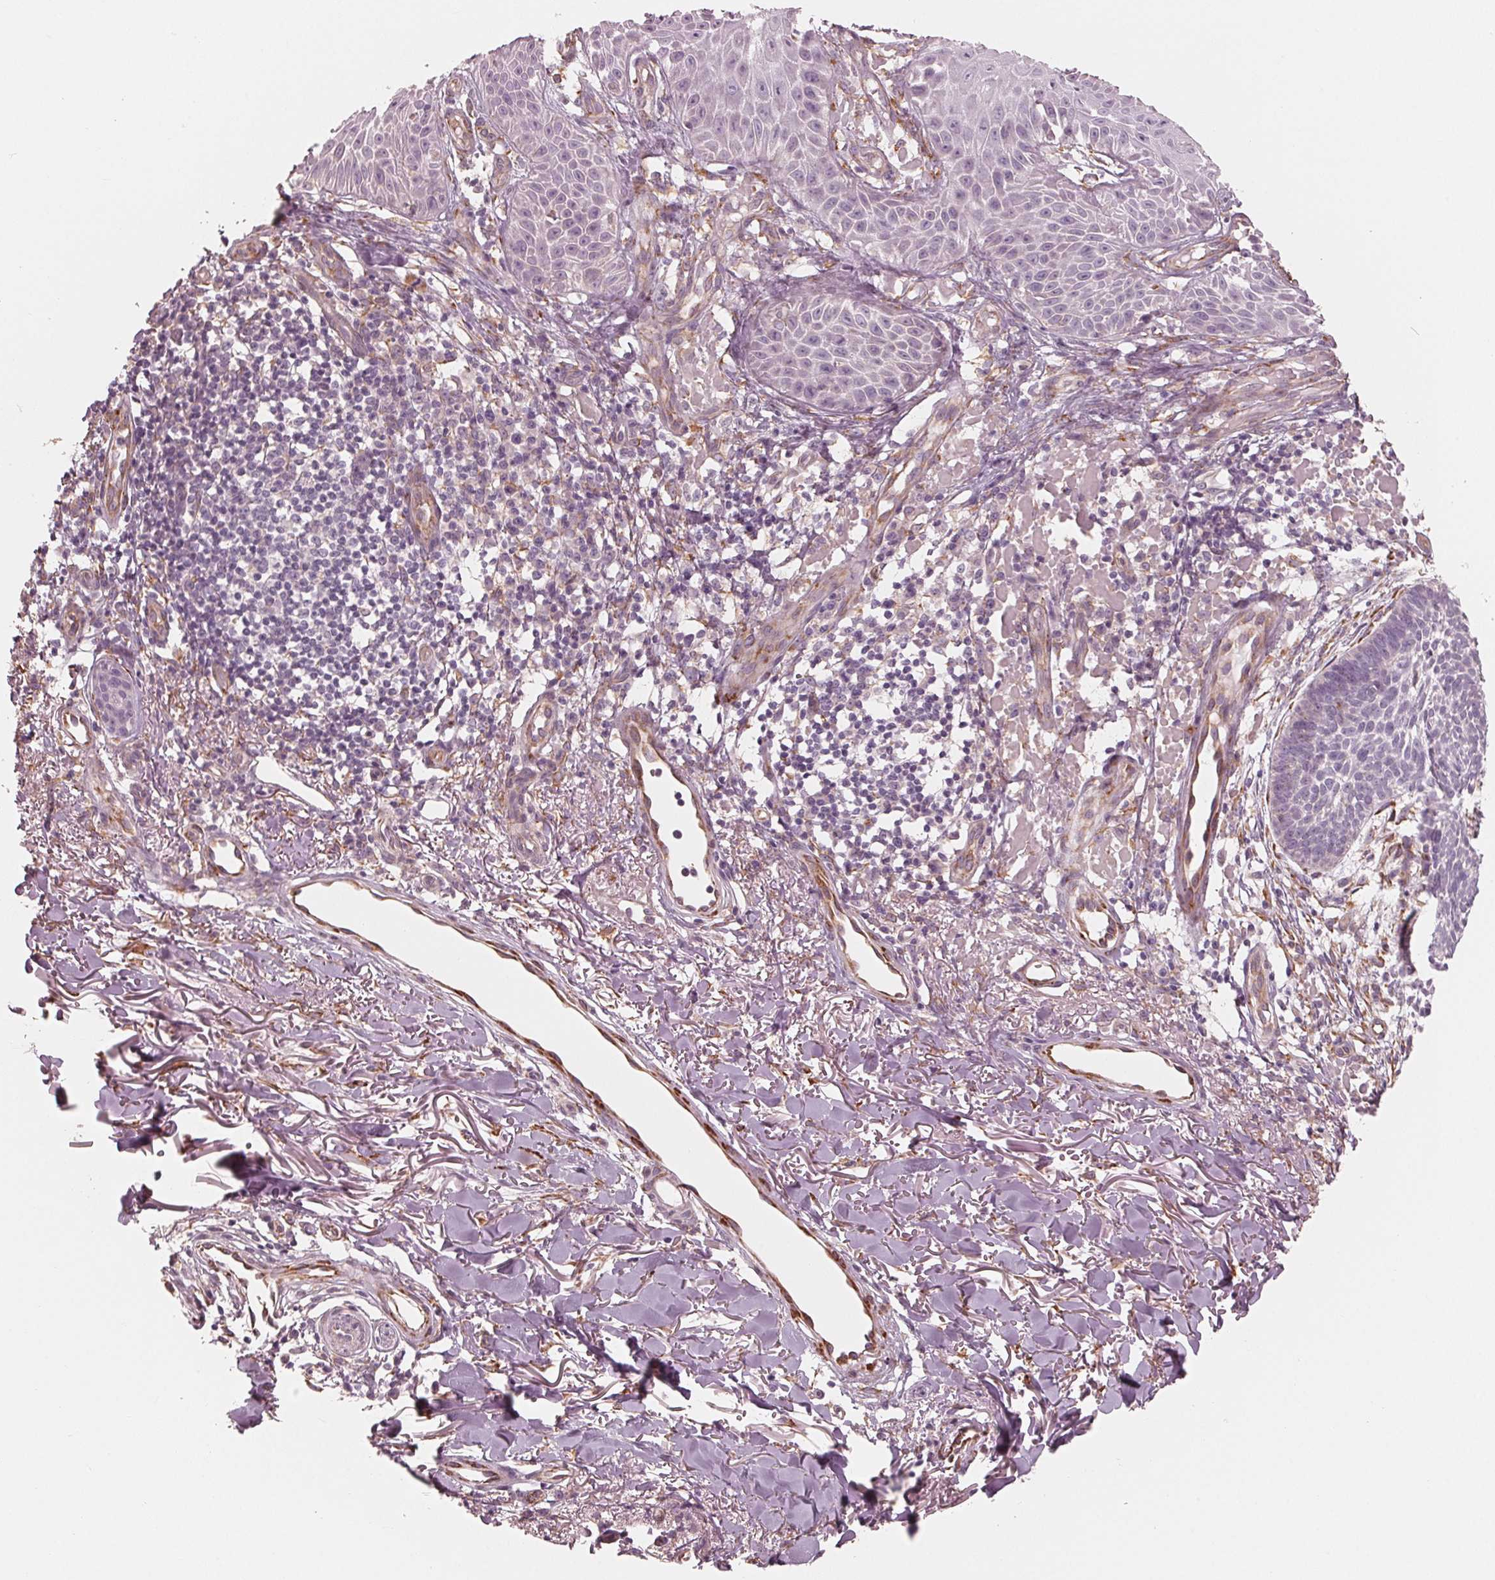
{"staining": {"intensity": "negative", "quantity": "none", "location": "none"}, "tissue": "skin cancer", "cell_type": "Tumor cells", "image_type": "cancer", "snomed": [{"axis": "morphology", "description": "Basal cell carcinoma"}, {"axis": "topography", "description": "Skin"}], "caption": "A micrograph of skin cancer (basal cell carcinoma) stained for a protein exhibits no brown staining in tumor cells. (Immunohistochemistry (ihc), brightfield microscopy, high magnification).", "gene": "IKBIP", "patient": {"sex": "male", "age": 88}}